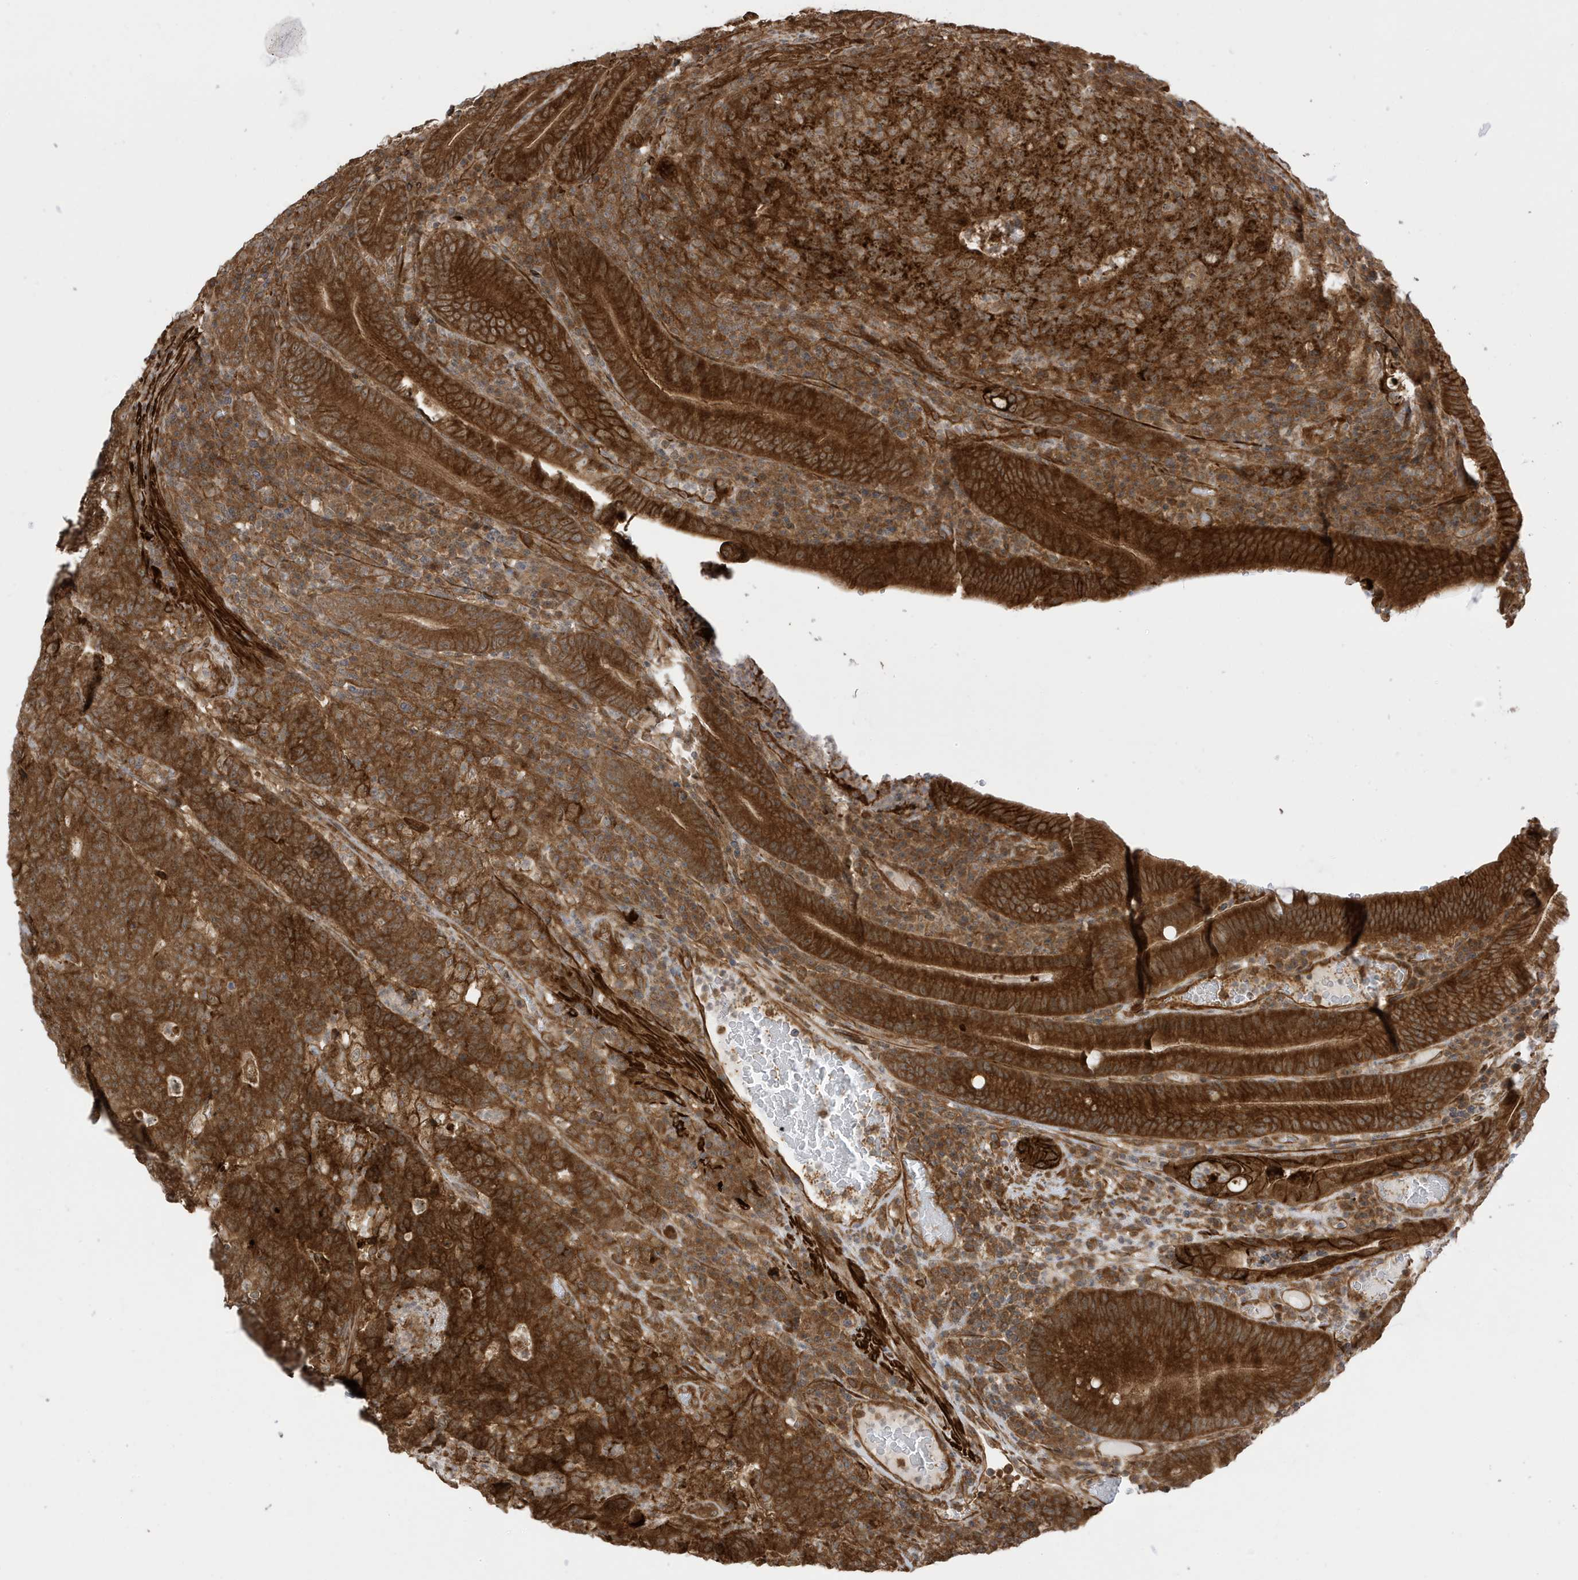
{"staining": {"intensity": "strong", "quantity": ">75%", "location": "cytoplasmic/membranous"}, "tissue": "colorectal cancer", "cell_type": "Tumor cells", "image_type": "cancer", "snomed": [{"axis": "morphology", "description": "Normal tissue, NOS"}, {"axis": "morphology", "description": "Adenocarcinoma, NOS"}, {"axis": "topography", "description": "Colon"}], "caption": "Tumor cells reveal high levels of strong cytoplasmic/membranous expression in about >75% of cells in colorectal cancer (adenocarcinoma).", "gene": "CDC42EP3", "patient": {"sex": "female", "age": 75}}